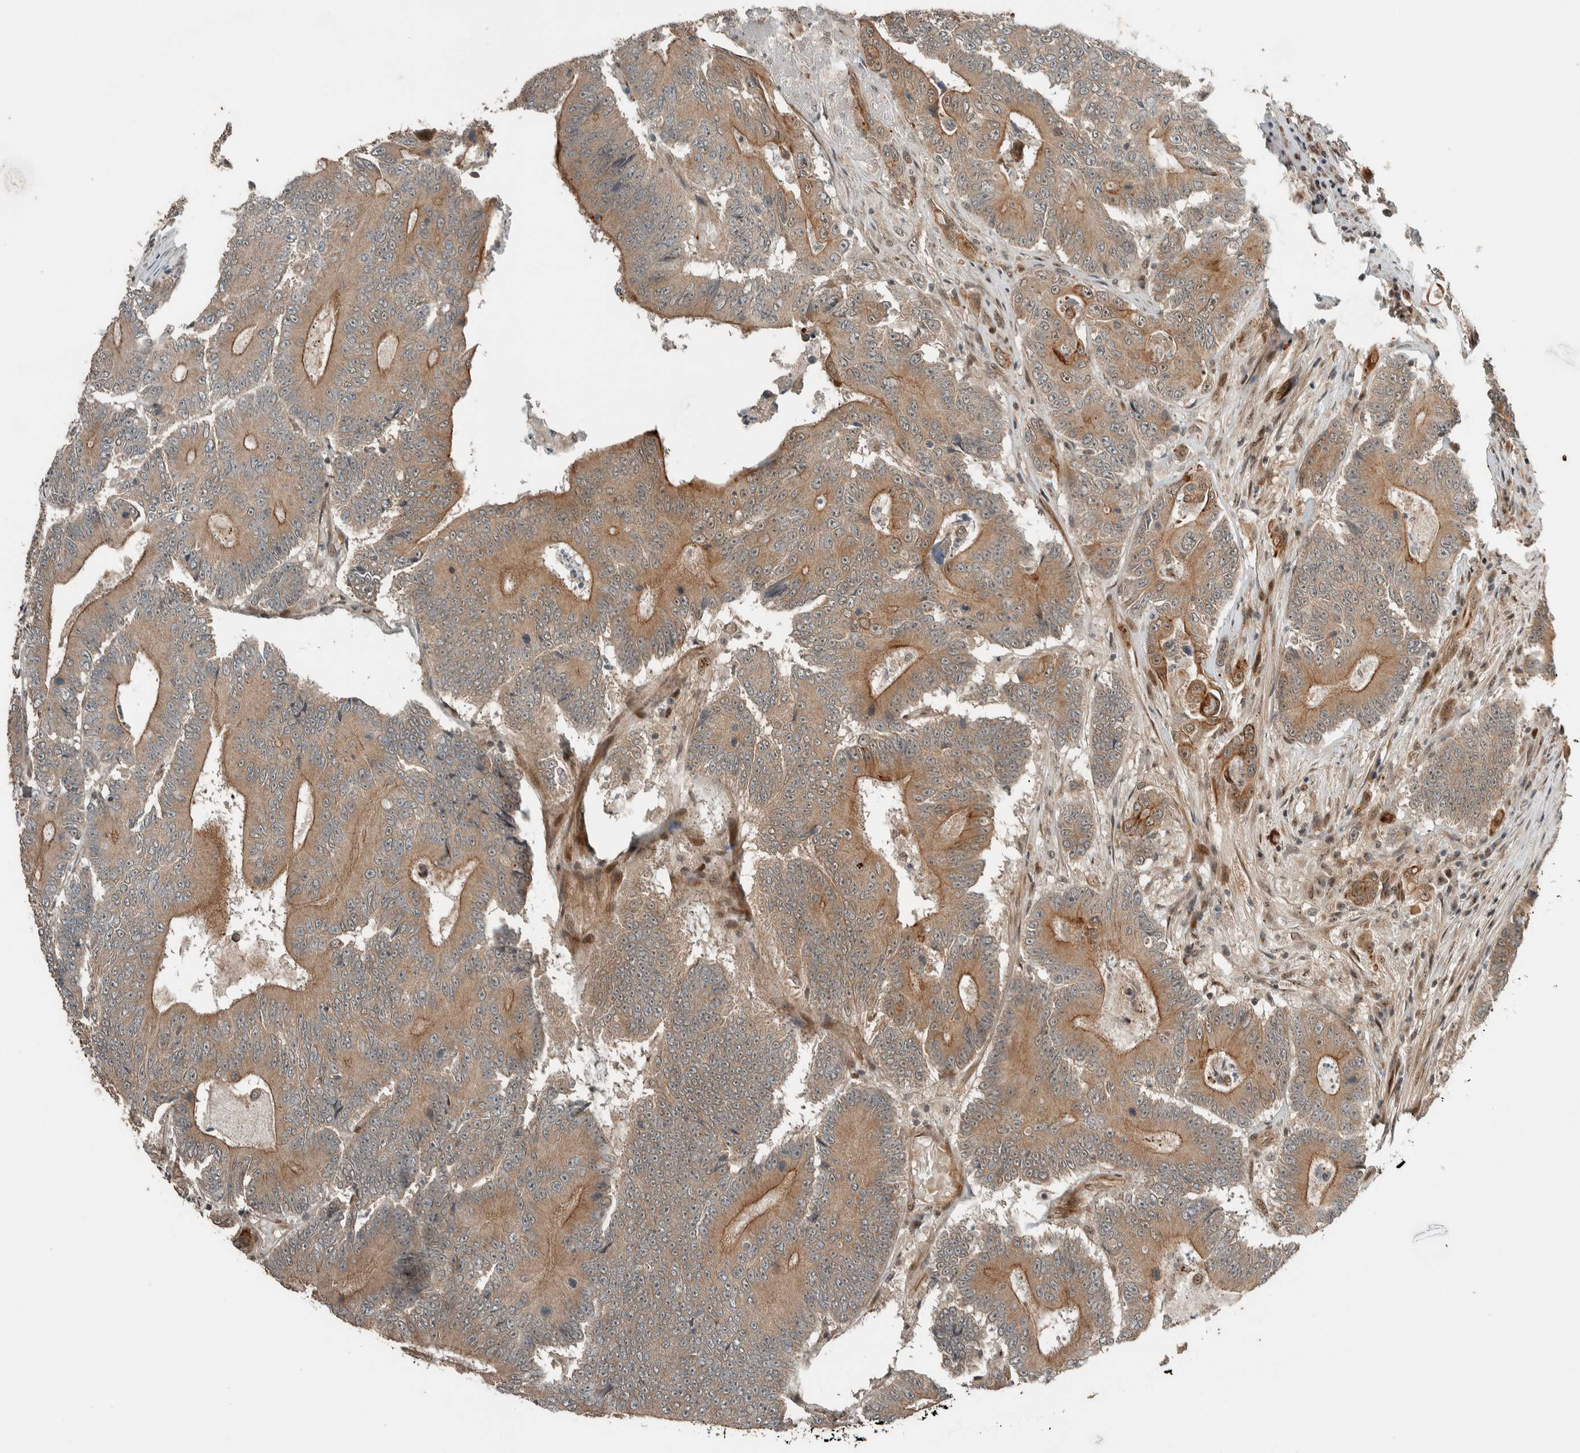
{"staining": {"intensity": "moderate", "quantity": ">75%", "location": "cytoplasmic/membranous,nuclear"}, "tissue": "colorectal cancer", "cell_type": "Tumor cells", "image_type": "cancer", "snomed": [{"axis": "morphology", "description": "Adenocarcinoma, NOS"}, {"axis": "topography", "description": "Colon"}], "caption": "A brown stain labels moderate cytoplasmic/membranous and nuclear positivity of a protein in human adenocarcinoma (colorectal) tumor cells.", "gene": "STXBP4", "patient": {"sex": "male", "age": 83}}